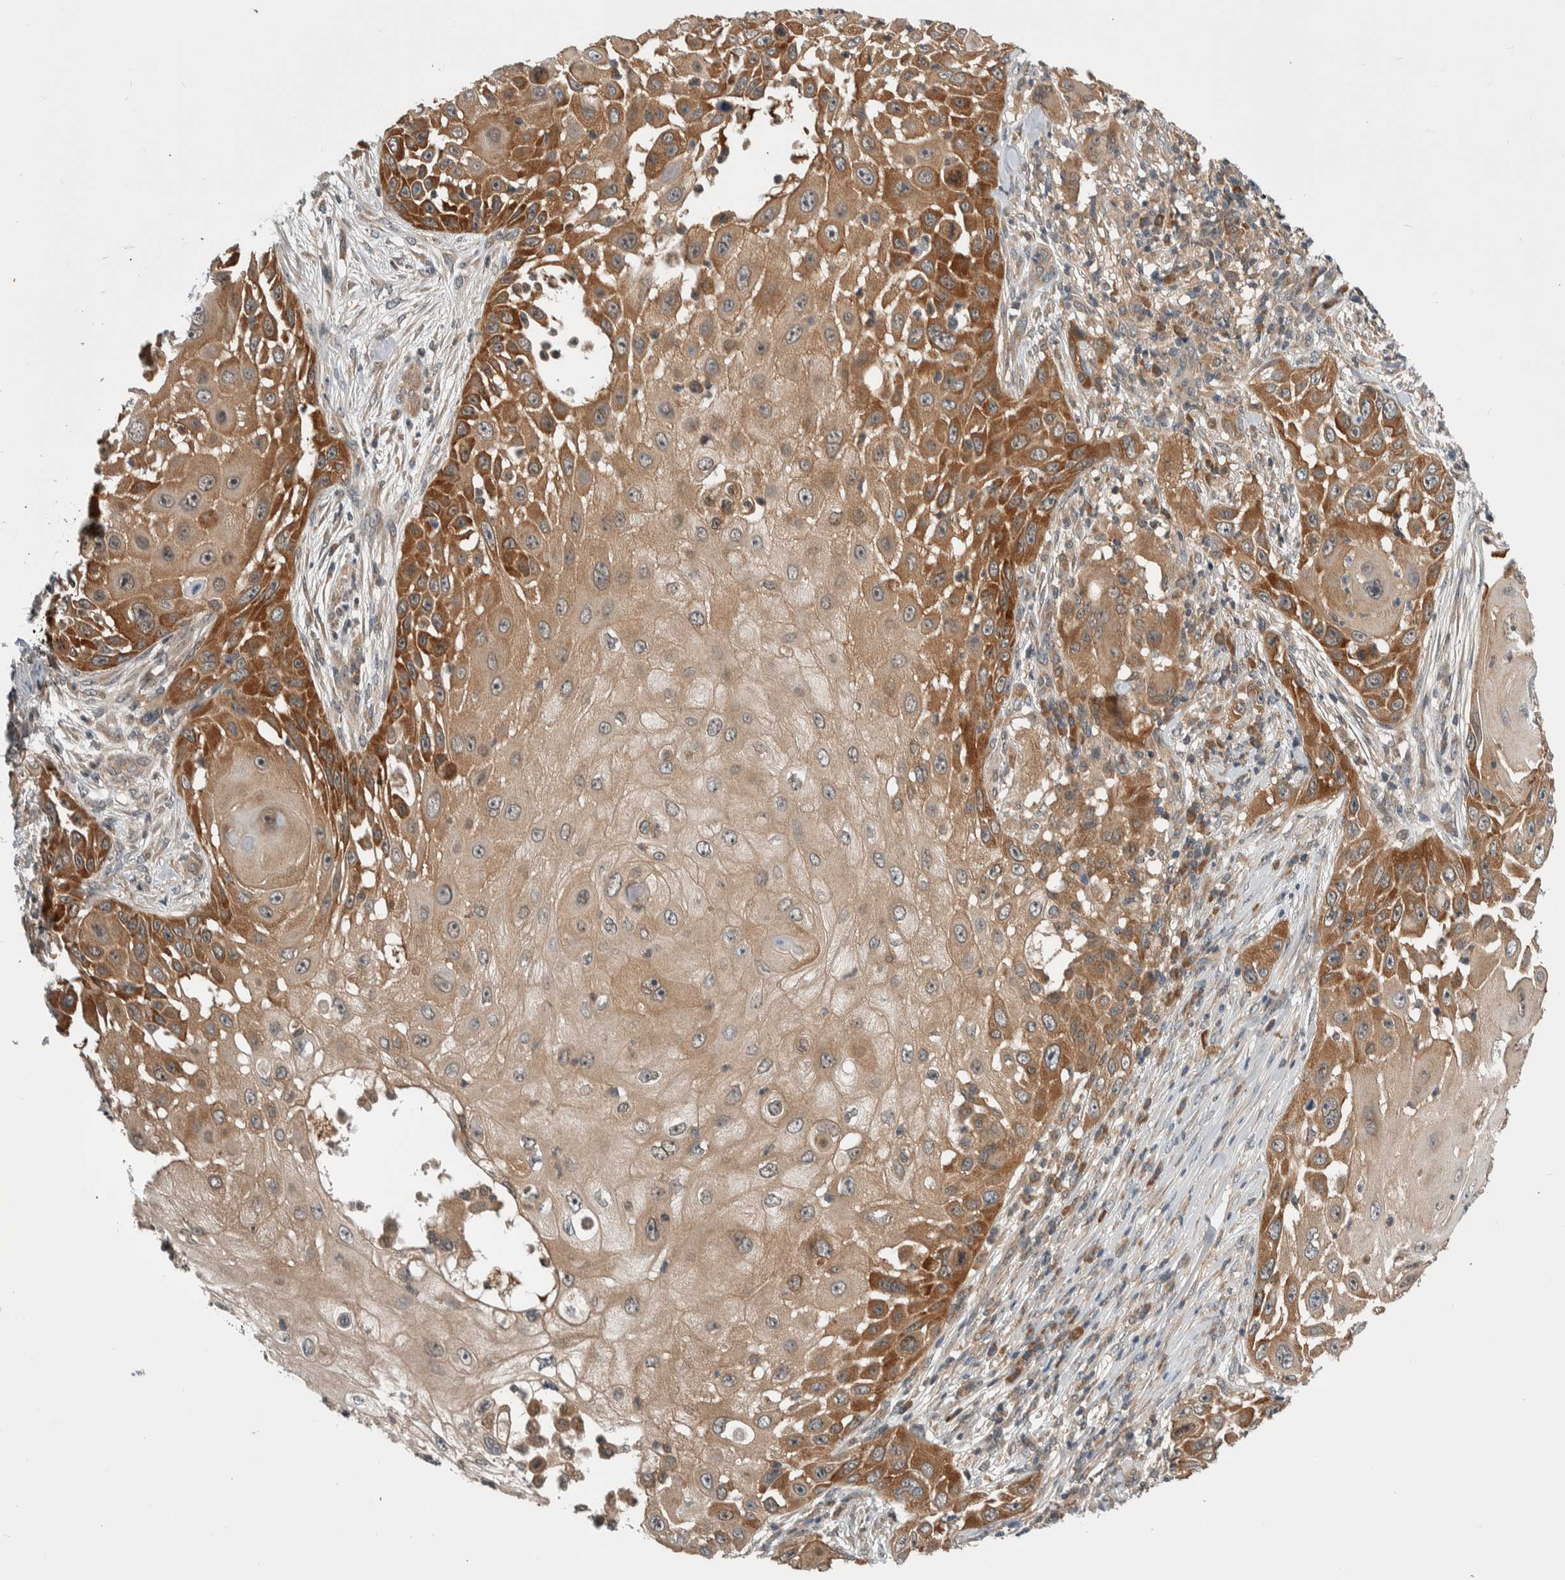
{"staining": {"intensity": "moderate", "quantity": ">75%", "location": "cytoplasmic/membranous"}, "tissue": "skin cancer", "cell_type": "Tumor cells", "image_type": "cancer", "snomed": [{"axis": "morphology", "description": "Squamous cell carcinoma, NOS"}, {"axis": "topography", "description": "Skin"}], "caption": "An image of skin cancer stained for a protein demonstrates moderate cytoplasmic/membranous brown staining in tumor cells.", "gene": "CCDC43", "patient": {"sex": "female", "age": 44}}